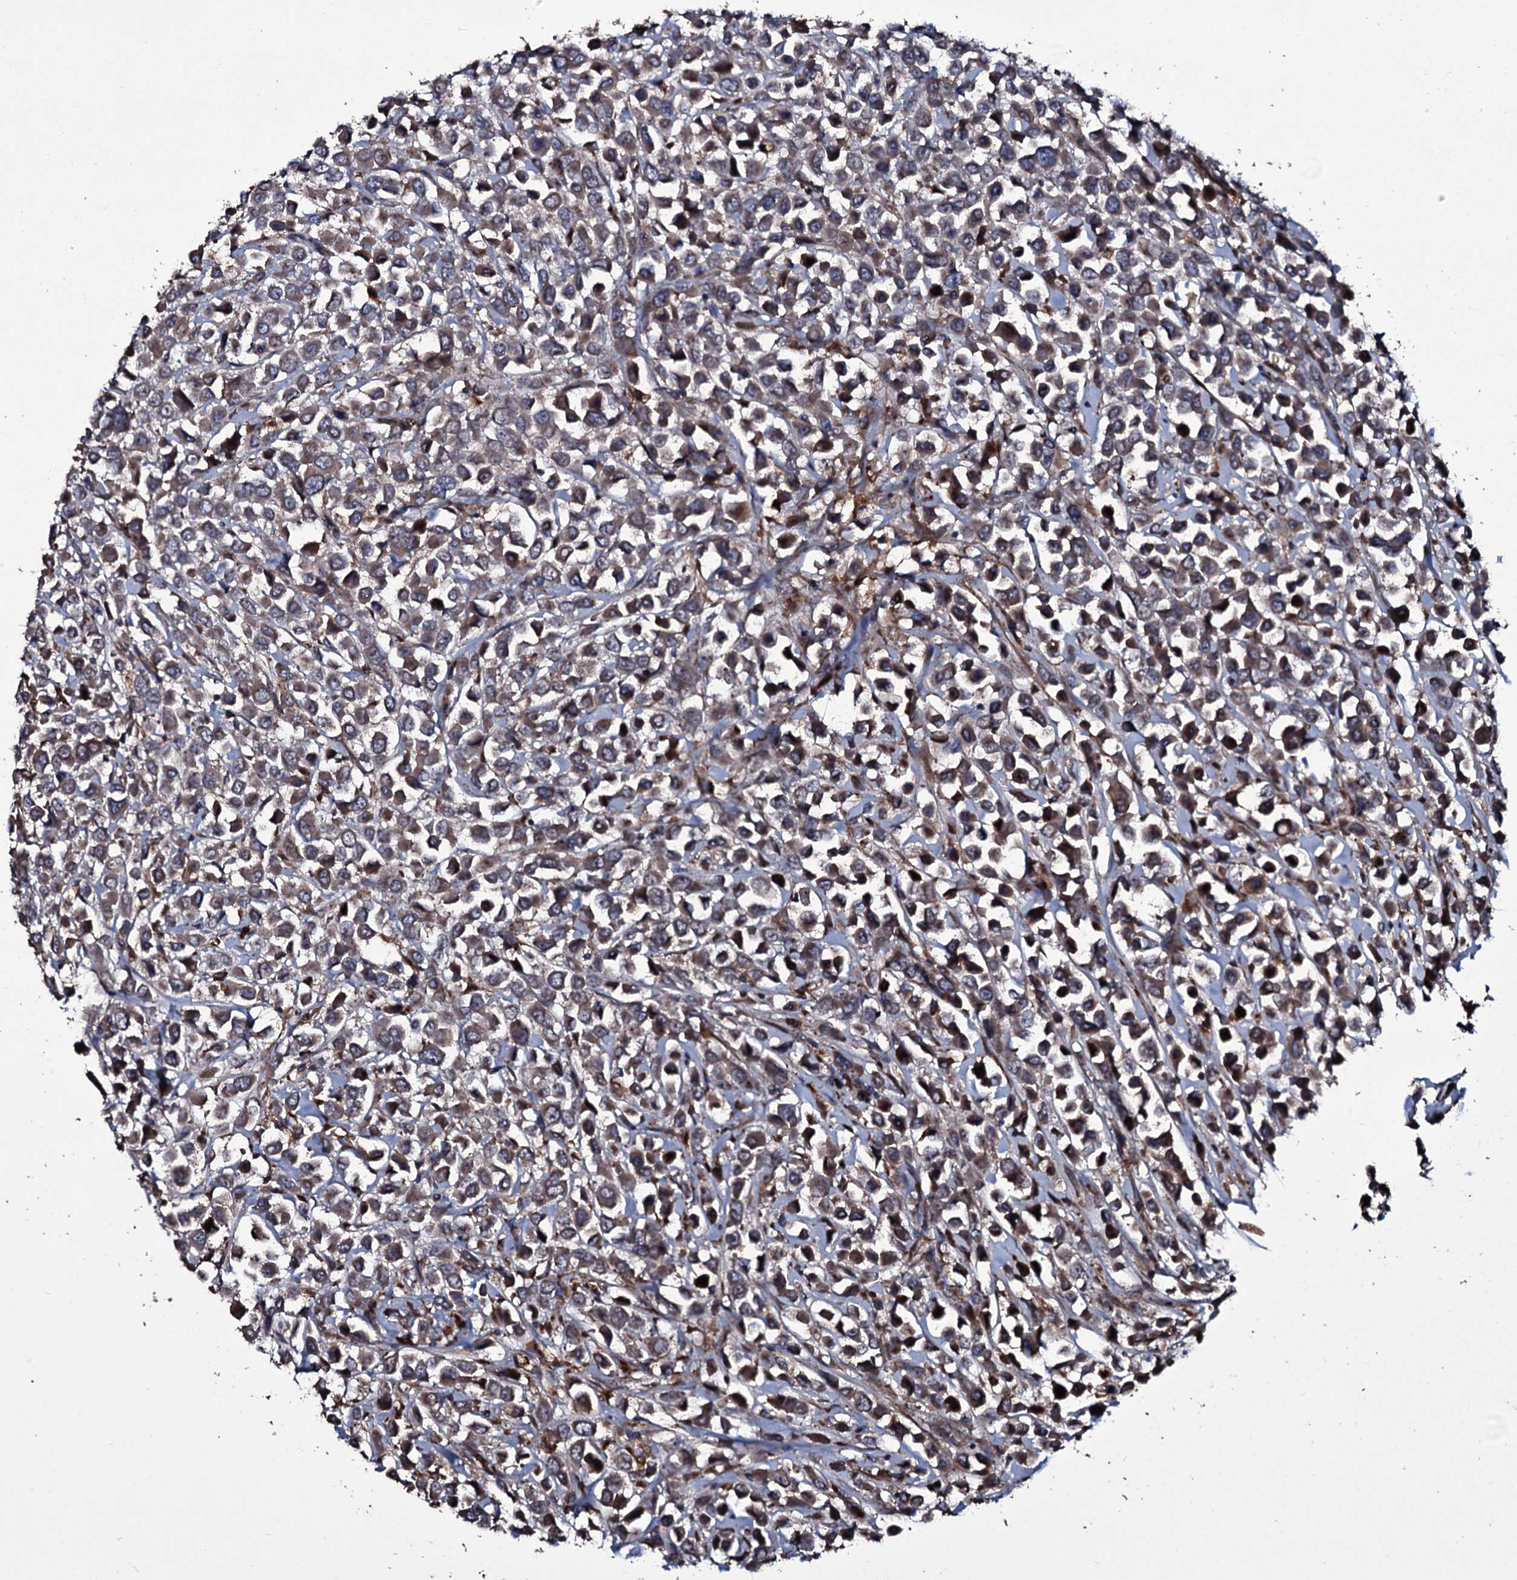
{"staining": {"intensity": "moderate", "quantity": "25%-75%", "location": "cytoplasmic/membranous"}, "tissue": "breast cancer", "cell_type": "Tumor cells", "image_type": "cancer", "snomed": [{"axis": "morphology", "description": "Duct carcinoma"}, {"axis": "topography", "description": "Breast"}], "caption": "Immunohistochemical staining of intraductal carcinoma (breast) exhibits moderate cytoplasmic/membranous protein staining in about 25%-75% of tumor cells. (DAB (3,3'-diaminobenzidine) = brown stain, brightfield microscopy at high magnification).", "gene": "ZSWIM8", "patient": {"sex": "female", "age": 61}}